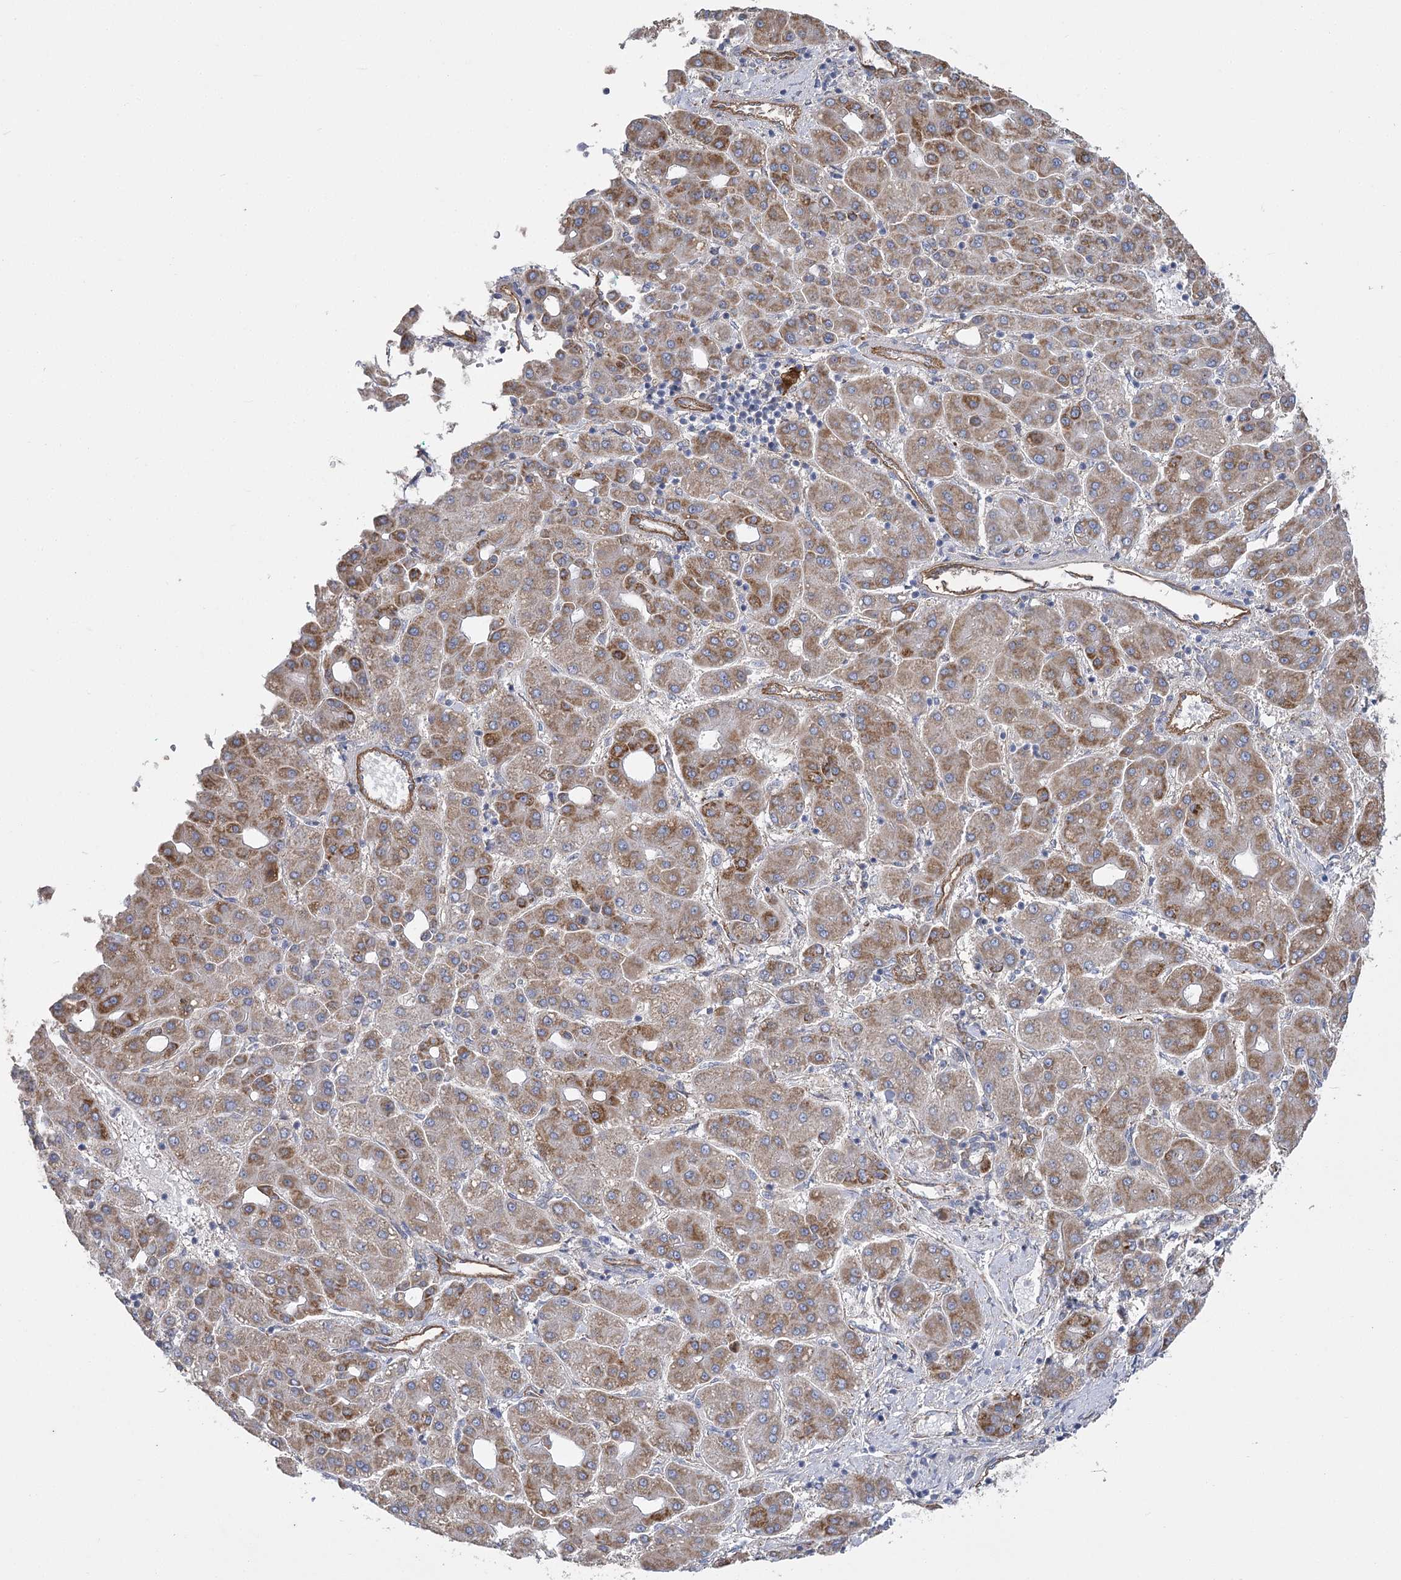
{"staining": {"intensity": "moderate", "quantity": ">75%", "location": "cytoplasmic/membranous"}, "tissue": "liver cancer", "cell_type": "Tumor cells", "image_type": "cancer", "snomed": [{"axis": "morphology", "description": "Carcinoma, Hepatocellular, NOS"}, {"axis": "topography", "description": "Liver"}], "caption": "Brown immunohistochemical staining in human liver cancer (hepatocellular carcinoma) displays moderate cytoplasmic/membranous positivity in about >75% of tumor cells. (brown staining indicates protein expression, while blue staining denotes nuclei).", "gene": "RMDN2", "patient": {"sex": "male", "age": 65}}